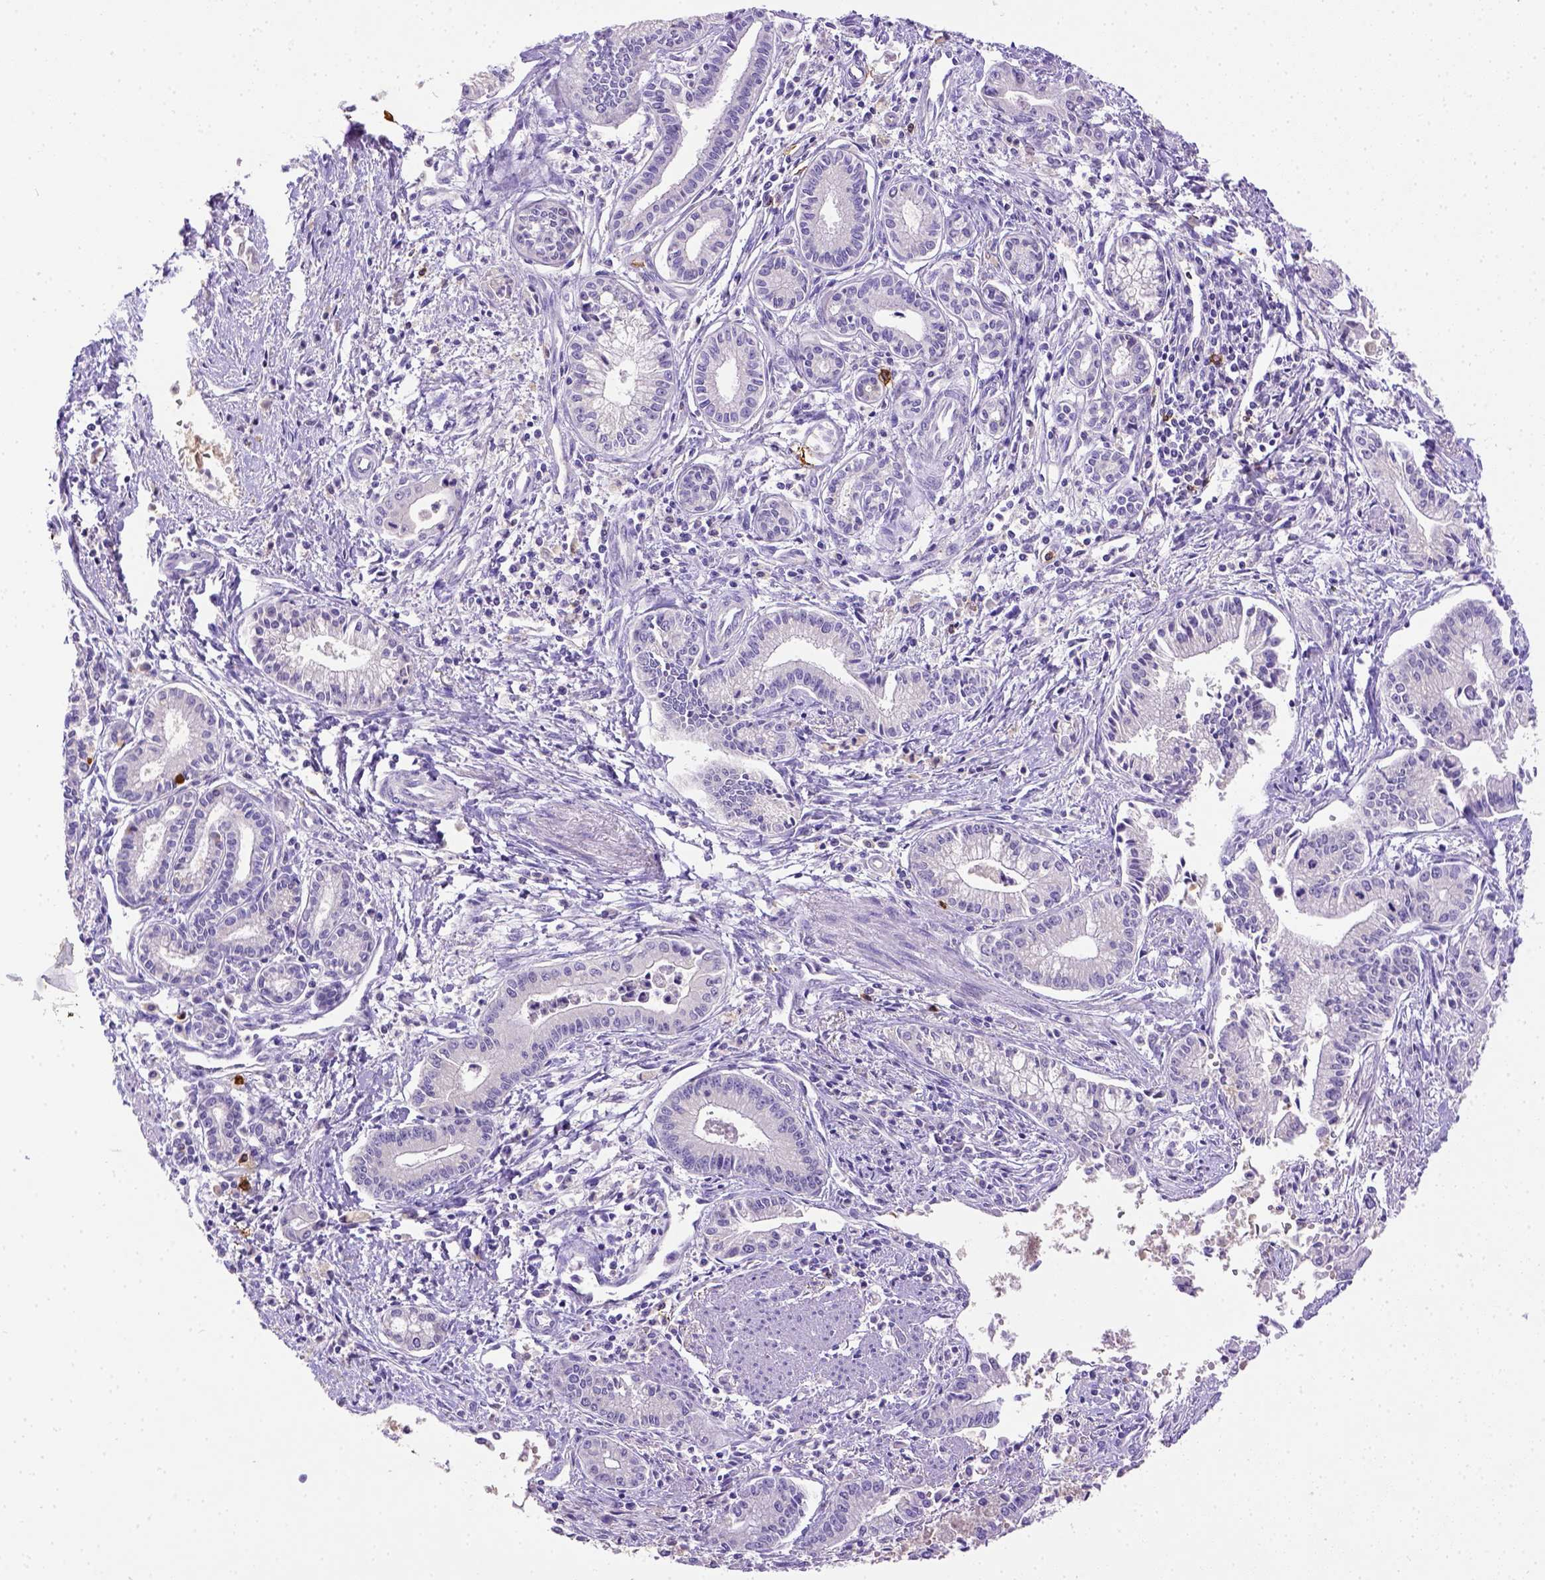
{"staining": {"intensity": "negative", "quantity": "none", "location": "none"}, "tissue": "pancreatic cancer", "cell_type": "Tumor cells", "image_type": "cancer", "snomed": [{"axis": "morphology", "description": "Adenocarcinoma, NOS"}, {"axis": "topography", "description": "Pancreas"}], "caption": "IHC photomicrograph of neoplastic tissue: pancreatic cancer stained with DAB (3,3'-diaminobenzidine) reveals no significant protein positivity in tumor cells.", "gene": "B3GAT1", "patient": {"sex": "female", "age": 65}}